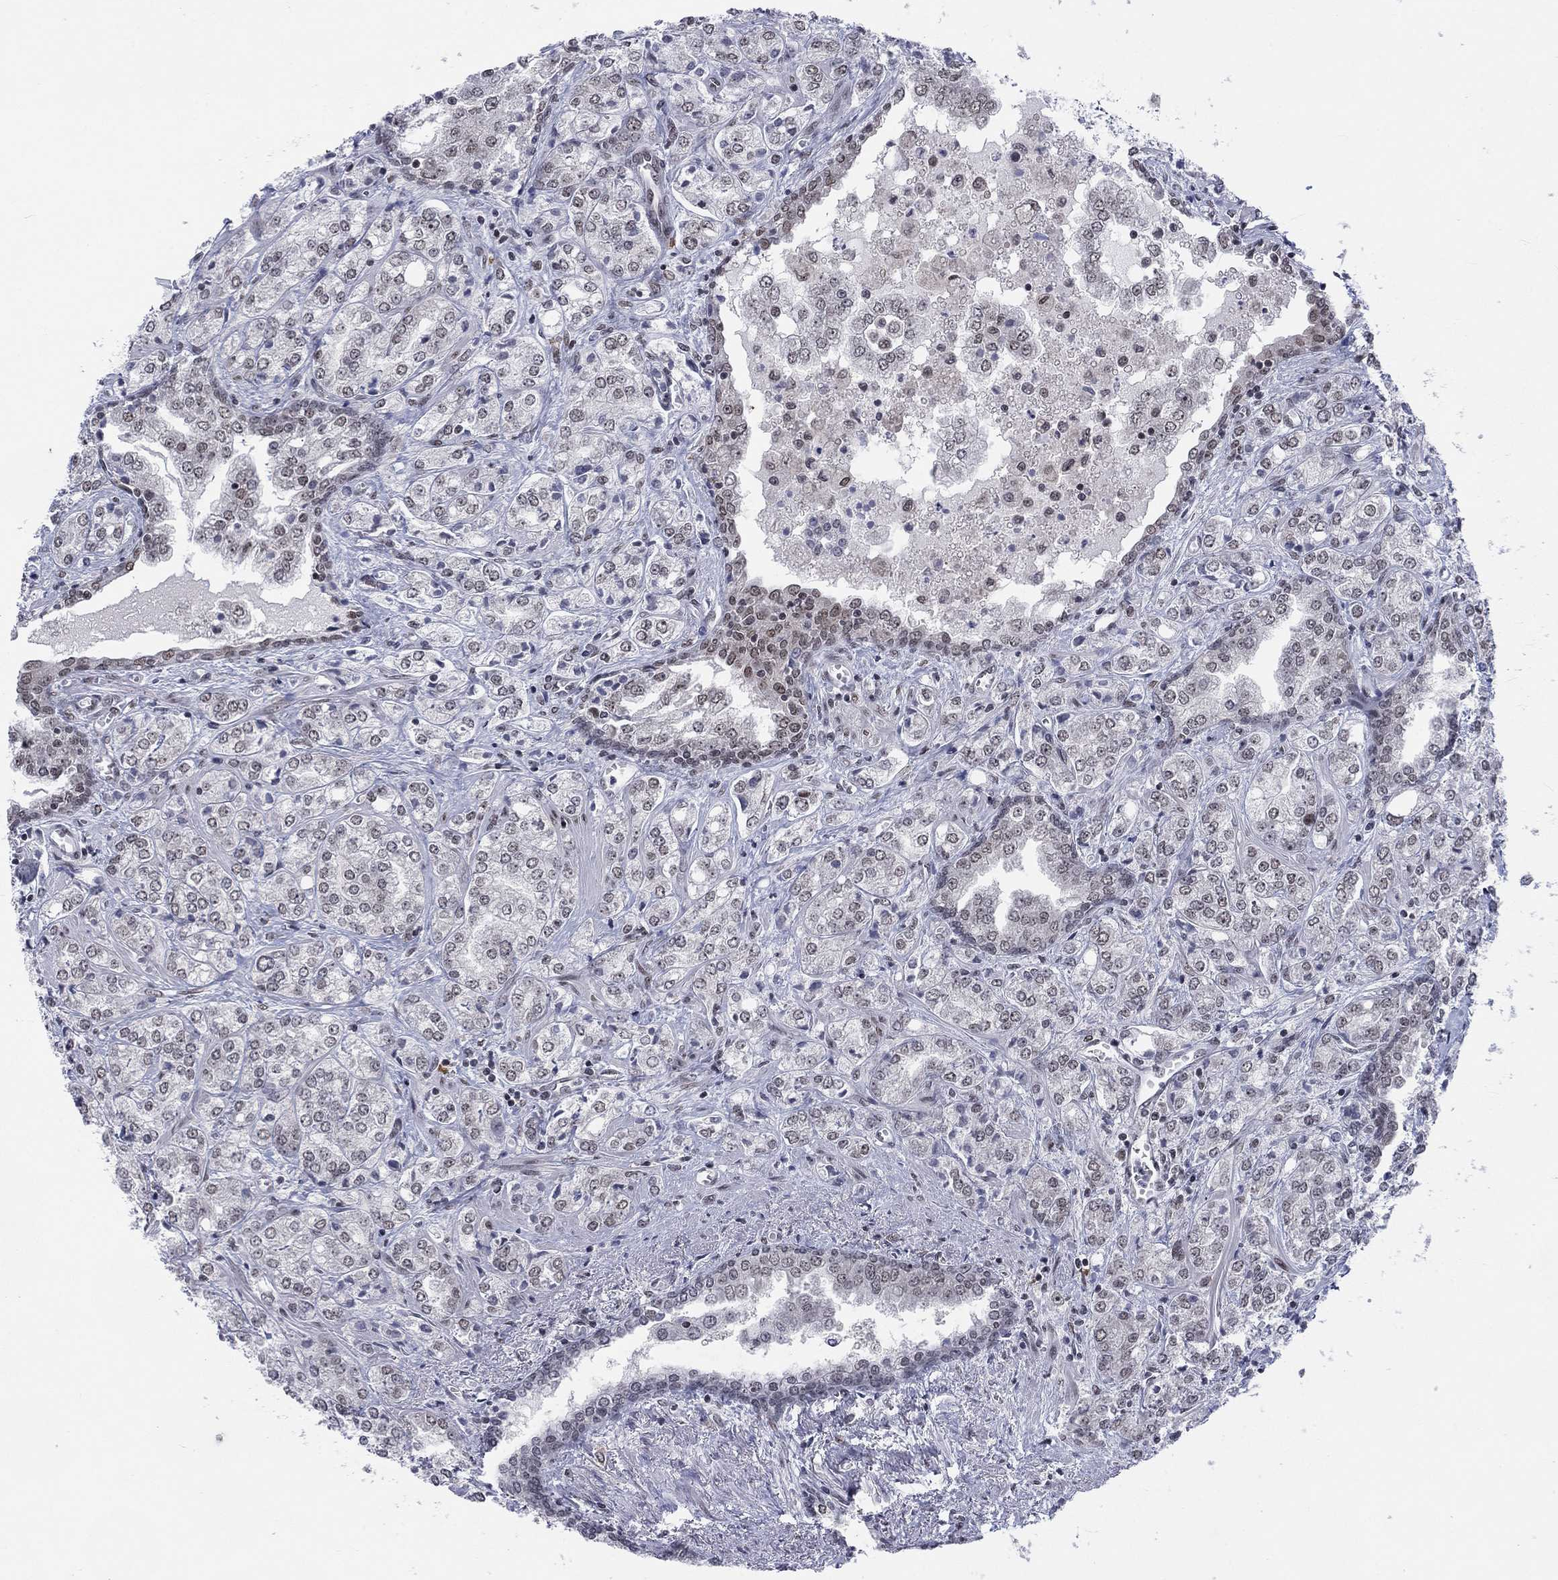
{"staining": {"intensity": "moderate", "quantity": "25%-75%", "location": "nuclear"}, "tissue": "prostate cancer", "cell_type": "Tumor cells", "image_type": "cancer", "snomed": [{"axis": "morphology", "description": "Adenocarcinoma, NOS"}, {"axis": "topography", "description": "Prostate and seminal vesicle, NOS"}, {"axis": "topography", "description": "Prostate"}], "caption": "Immunohistochemical staining of human prostate cancer (adenocarcinoma) demonstrates moderate nuclear protein expression in about 25%-75% of tumor cells.", "gene": "FYTTD1", "patient": {"sex": "male", "age": 62}}